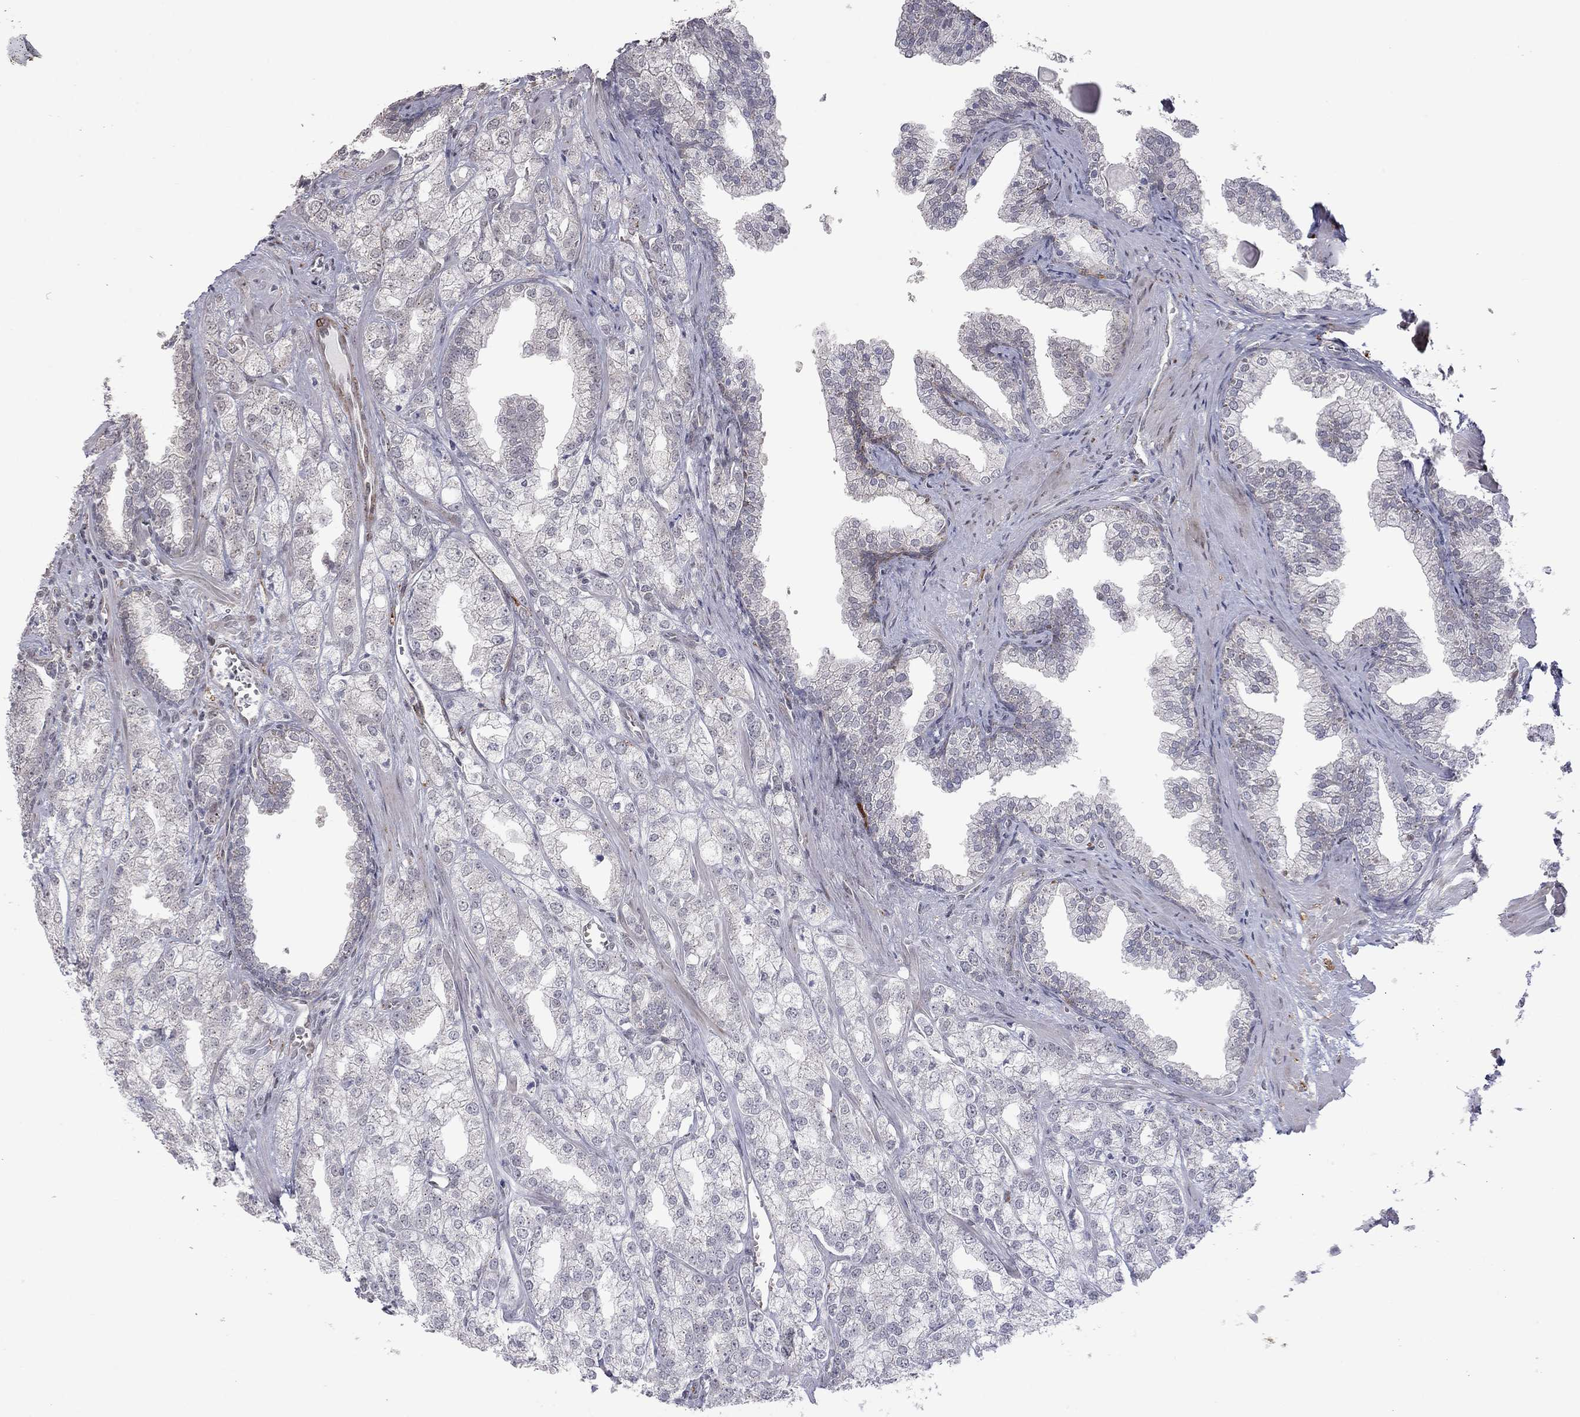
{"staining": {"intensity": "moderate", "quantity": "<25%", "location": "cytoplasmic/membranous"}, "tissue": "prostate cancer", "cell_type": "Tumor cells", "image_type": "cancer", "snomed": [{"axis": "morphology", "description": "Adenocarcinoma, NOS"}, {"axis": "topography", "description": "Prostate"}], "caption": "IHC micrograph of neoplastic tissue: prostate cancer stained using IHC demonstrates low levels of moderate protein expression localized specifically in the cytoplasmic/membranous of tumor cells, appearing as a cytoplasmic/membranous brown color.", "gene": "MC3R", "patient": {"sex": "male", "age": 70}}